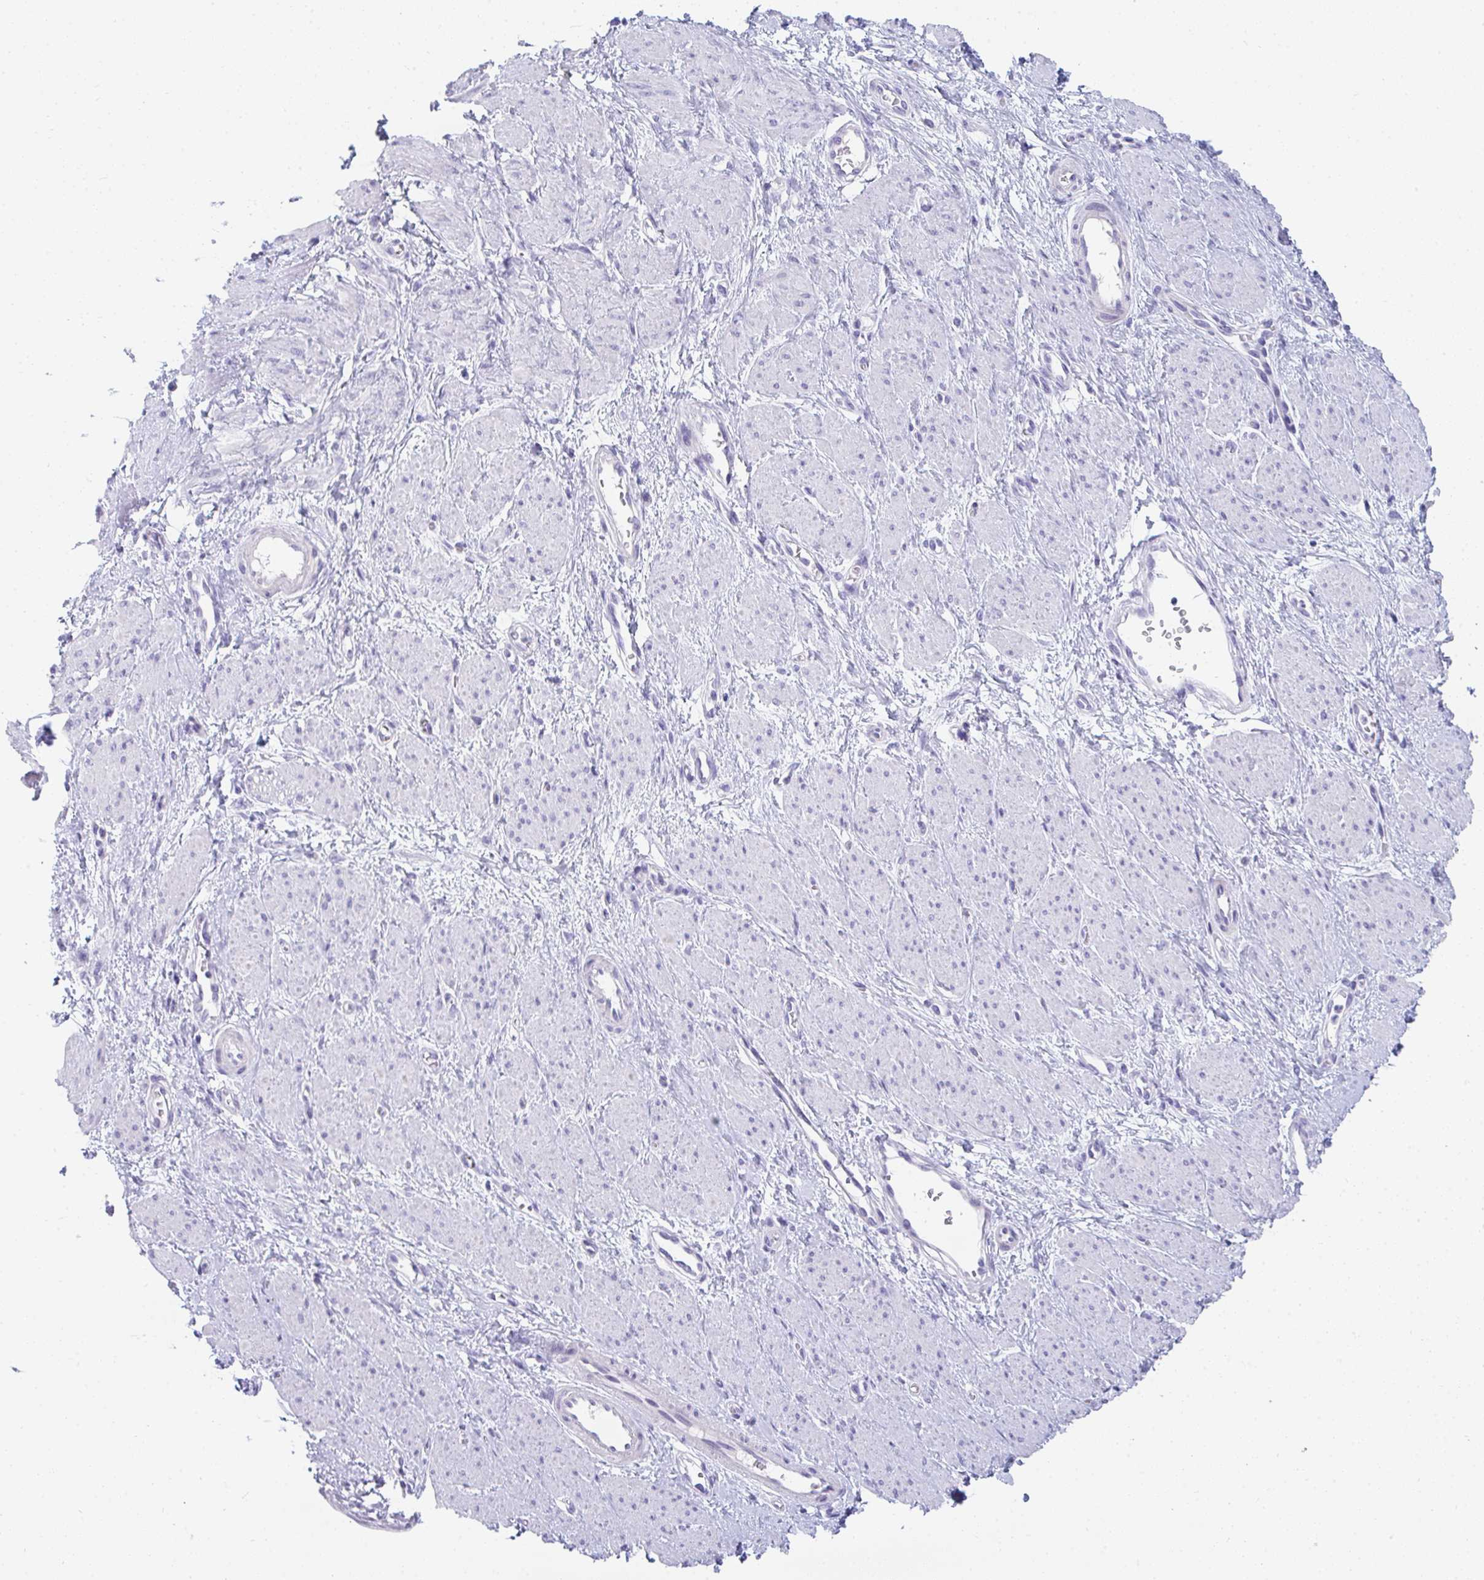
{"staining": {"intensity": "negative", "quantity": "none", "location": "none"}, "tissue": "smooth muscle", "cell_type": "Smooth muscle cells", "image_type": "normal", "snomed": [{"axis": "morphology", "description": "Normal tissue, NOS"}, {"axis": "topography", "description": "Smooth muscle"}, {"axis": "topography", "description": "Uterus"}], "caption": "There is no significant positivity in smooth muscle cells of smooth muscle. The staining is performed using DAB (3,3'-diaminobenzidine) brown chromogen with nuclei counter-stained in using hematoxylin.", "gene": "TTC30A", "patient": {"sex": "female", "age": 39}}